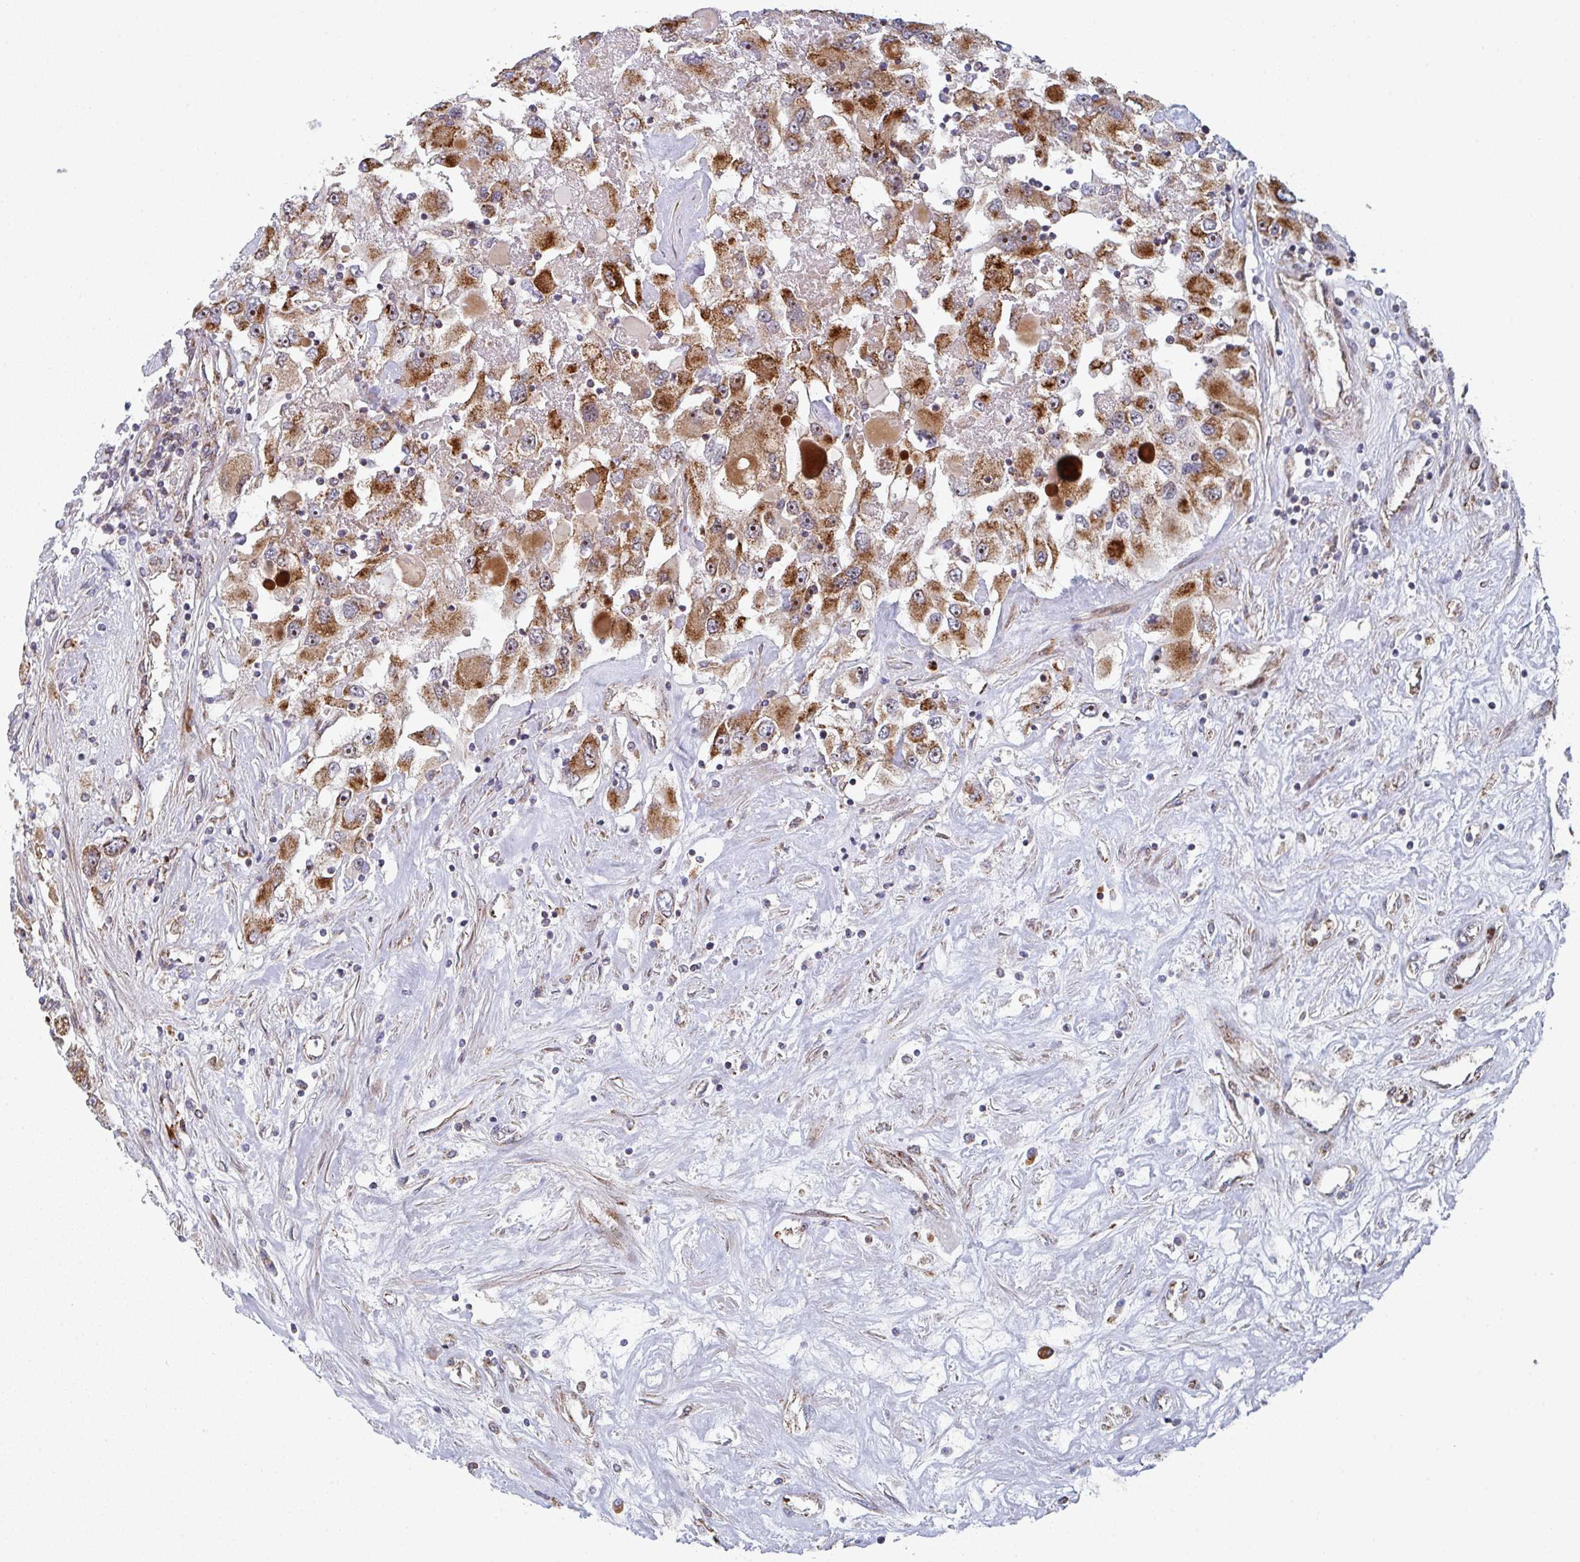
{"staining": {"intensity": "moderate", "quantity": ">75%", "location": "cytoplasmic/membranous,nuclear"}, "tissue": "renal cancer", "cell_type": "Tumor cells", "image_type": "cancer", "snomed": [{"axis": "morphology", "description": "Adenocarcinoma, NOS"}, {"axis": "topography", "description": "Kidney"}], "caption": "Protein staining displays moderate cytoplasmic/membranous and nuclear positivity in approximately >75% of tumor cells in renal cancer (adenocarcinoma). Nuclei are stained in blue.", "gene": "ZNF644", "patient": {"sex": "female", "age": 52}}